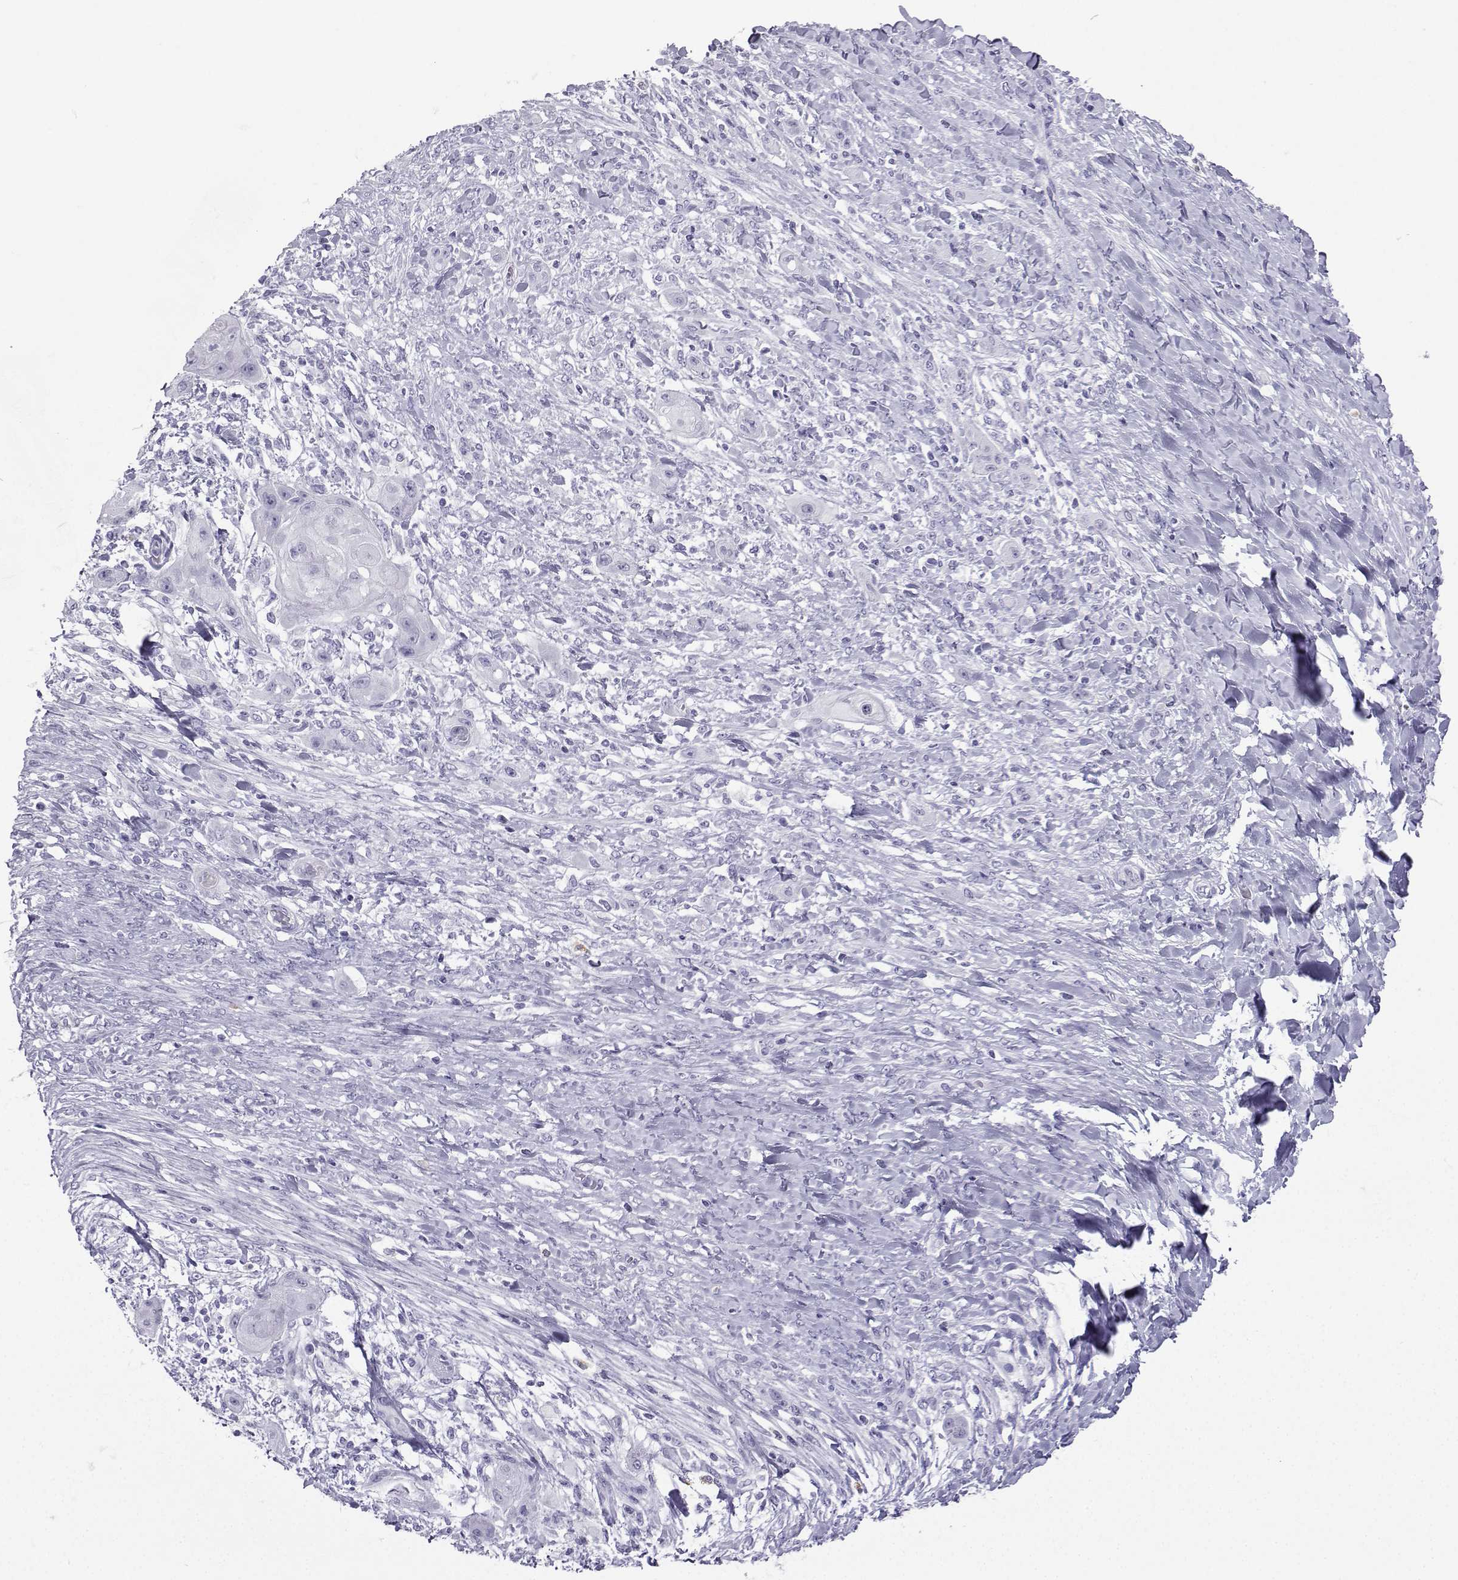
{"staining": {"intensity": "negative", "quantity": "none", "location": "none"}, "tissue": "skin cancer", "cell_type": "Tumor cells", "image_type": "cancer", "snomed": [{"axis": "morphology", "description": "Squamous cell carcinoma, NOS"}, {"axis": "topography", "description": "Skin"}], "caption": "This is an IHC photomicrograph of squamous cell carcinoma (skin). There is no expression in tumor cells.", "gene": "SLC18A2", "patient": {"sex": "male", "age": 62}}